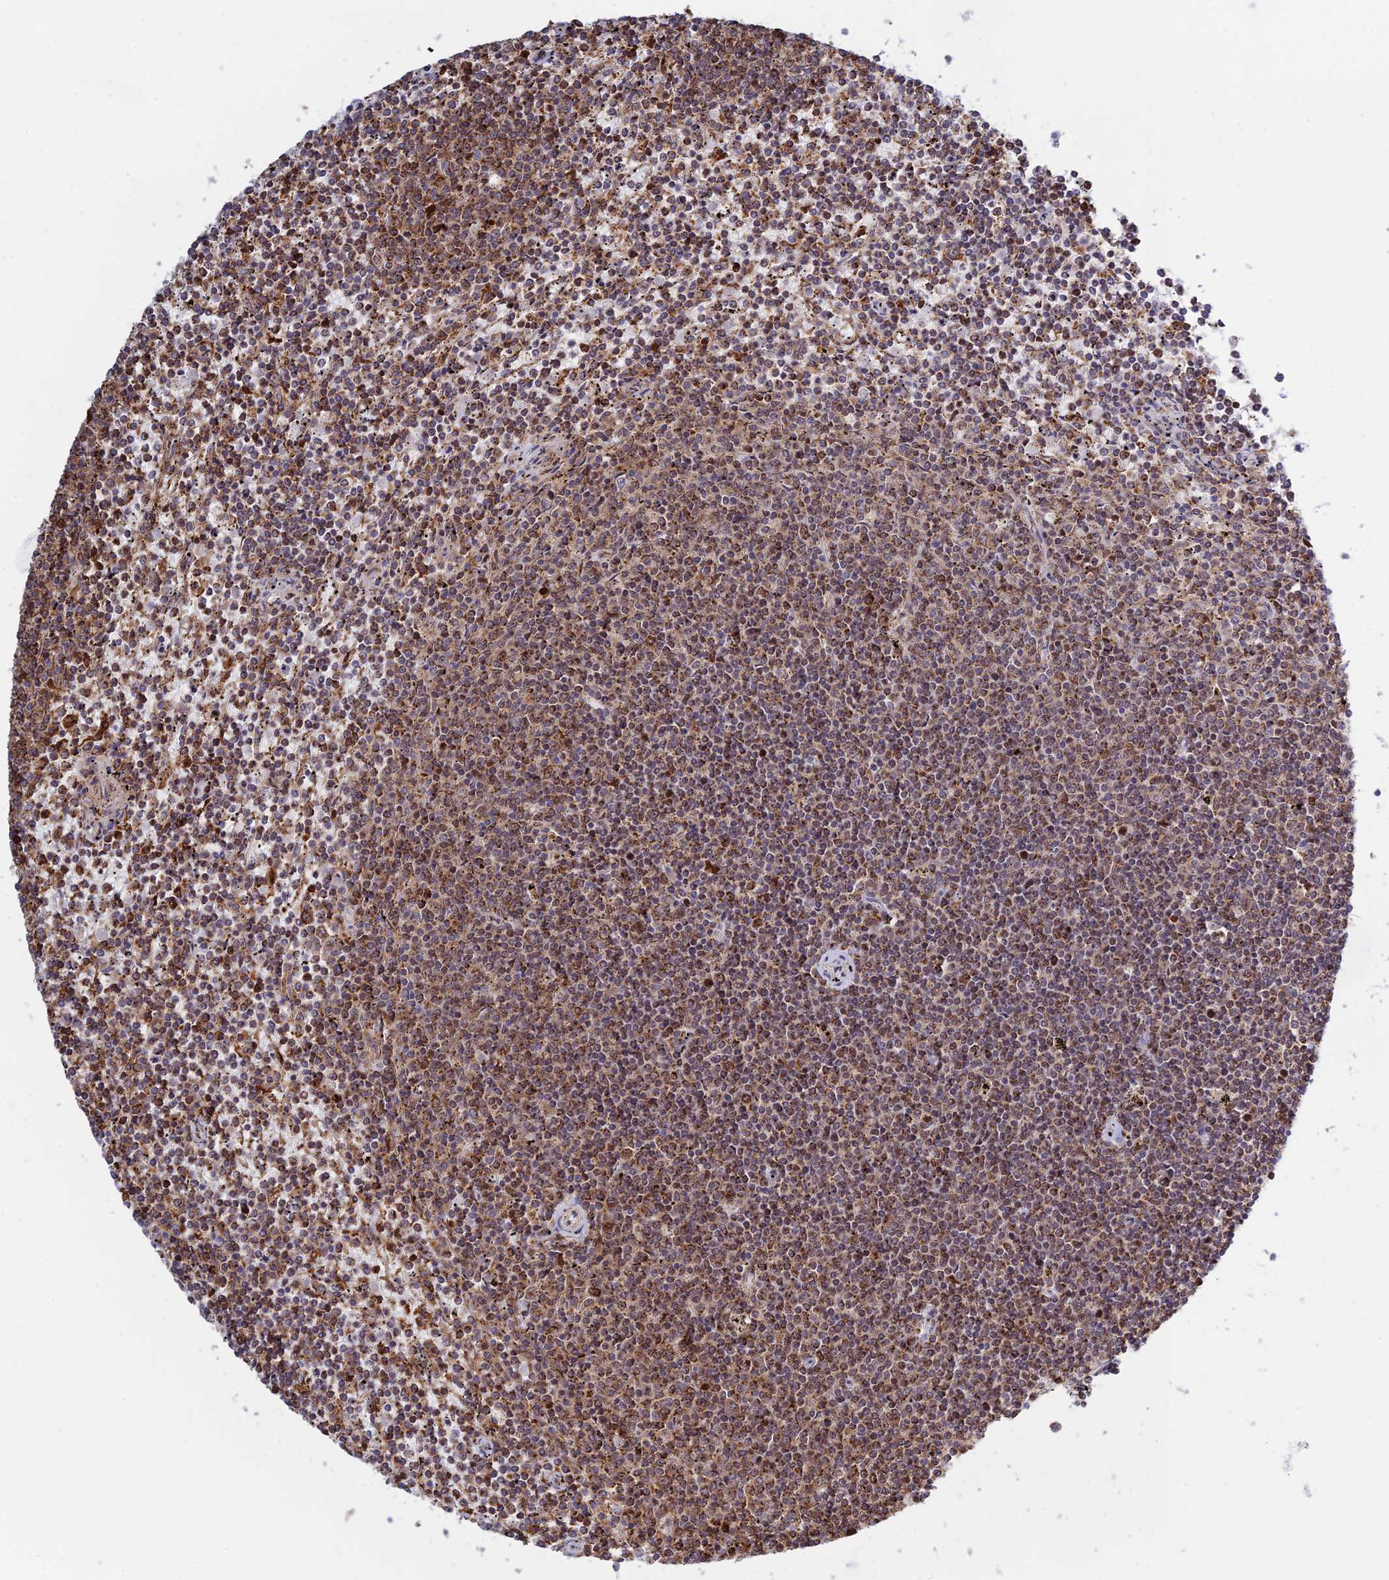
{"staining": {"intensity": "moderate", "quantity": "25%-75%", "location": "cytoplasmic/membranous,nuclear"}, "tissue": "lymphoma", "cell_type": "Tumor cells", "image_type": "cancer", "snomed": [{"axis": "morphology", "description": "Malignant lymphoma, non-Hodgkin's type, Low grade"}, {"axis": "topography", "description": "Spleen"}], "caption": "A photomicrograph of lymphoma stained for a protein reveals moderate cytoplasmic/membranous and nuclear brown staining in tumor cells. Nuclei are stained in blue.", "gene": "POLR1G", "patient": {"sex": "female", "age": 50}}